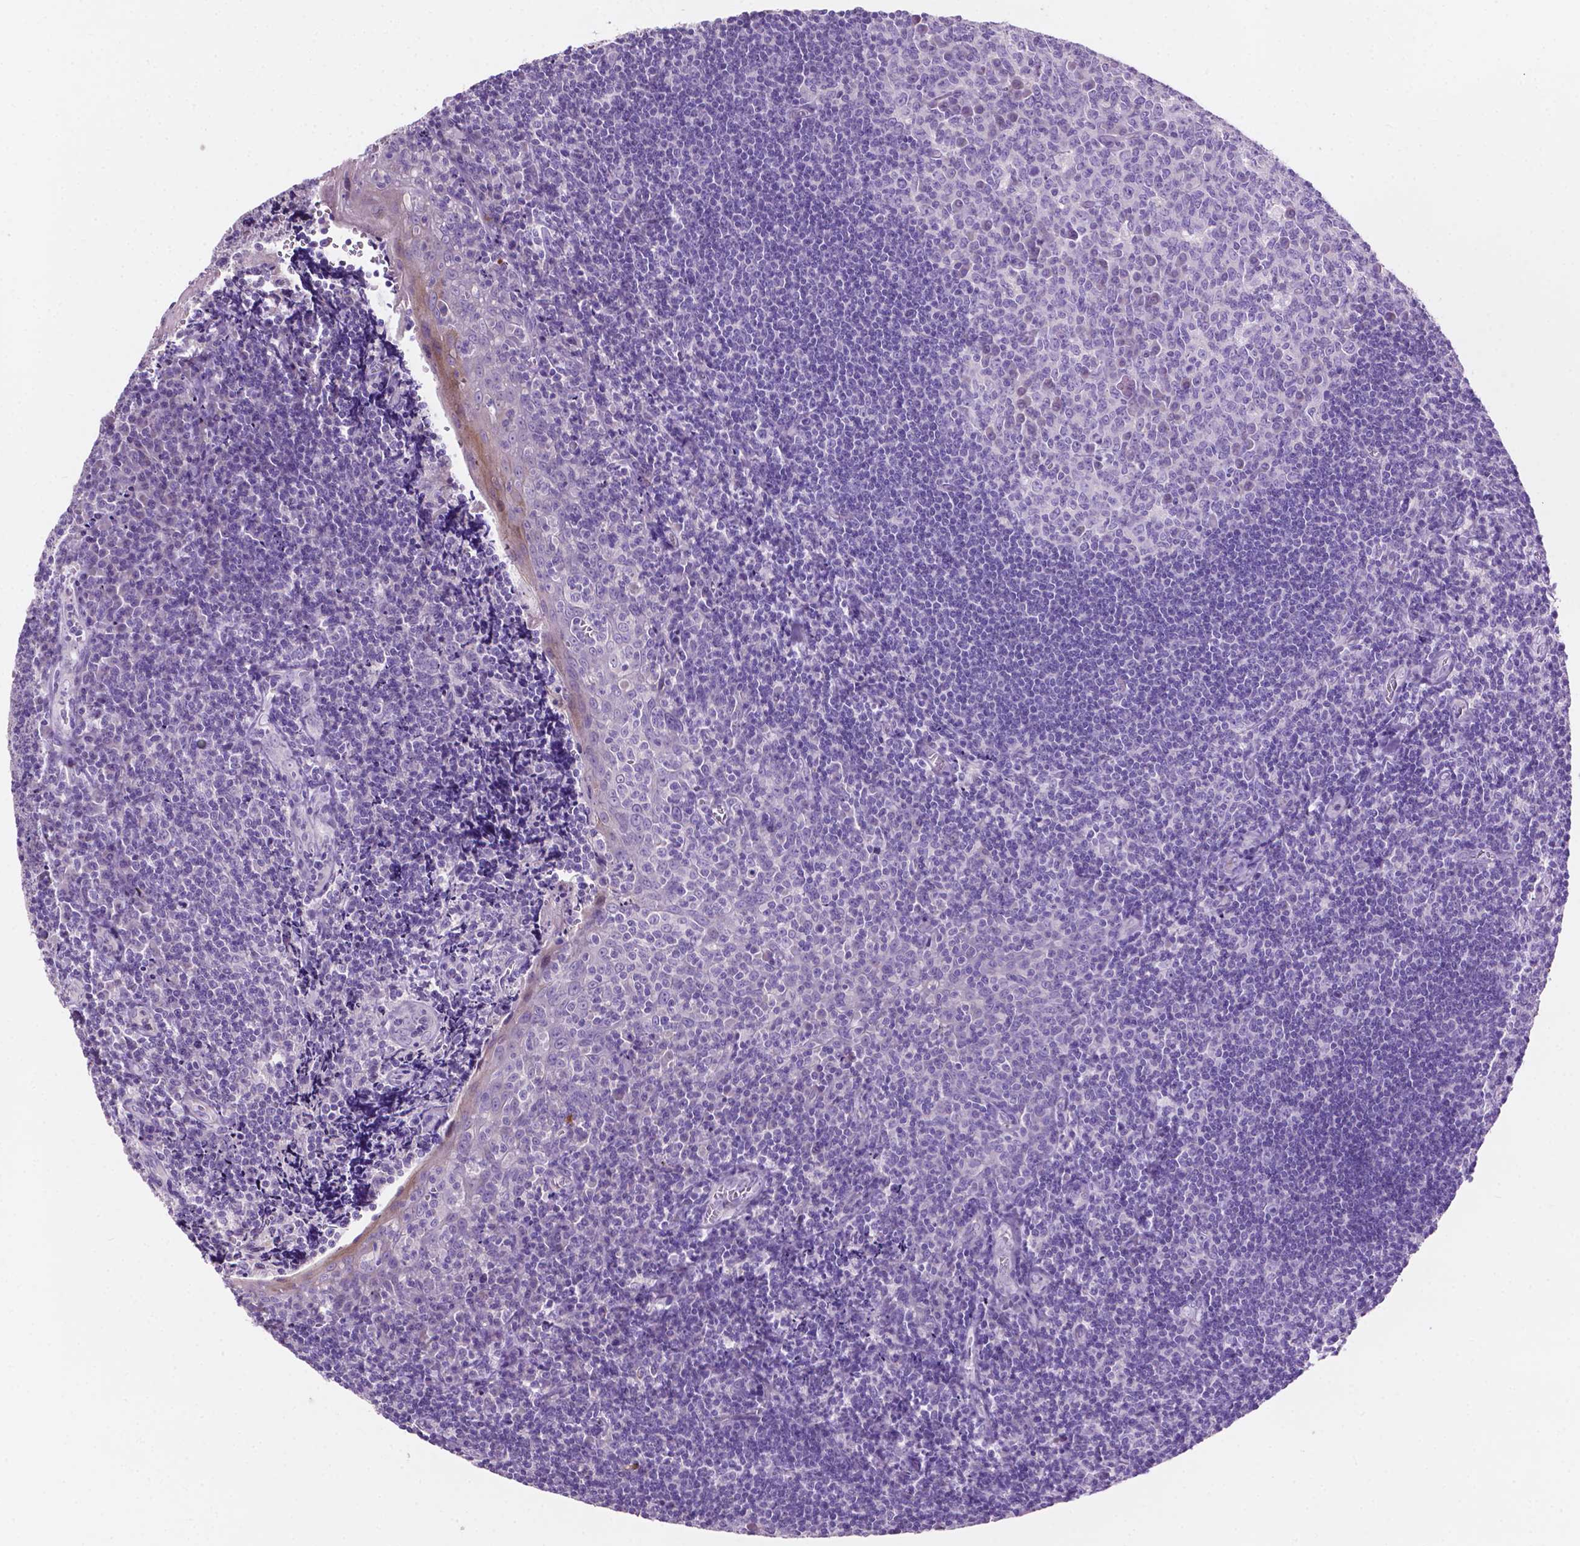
{"staining": {"intensity": "negative", "quantity": "none", "location": "none"}, "tissue": "tonsil", "cell_type": "Germinal center cells", "image_type": "normal", "snomed": [{"axis": "morphology", "description": "Normal tissue, NOS"}, {"axis": "morphology", "description": "Inflammation, NOS"}, {"axis": "topography", "description": "Tonsil"}], "caption": "Image shows no protein positivity in germinal center cells of normal tonsil. Brightfield microscopy of immunohistochemistry (IHC) stained with DAB (brown) and hematoxylin (blue), captured at high magnification.", "gene": "CLDN17", "patient": {"sex": "female", "age": 31}}